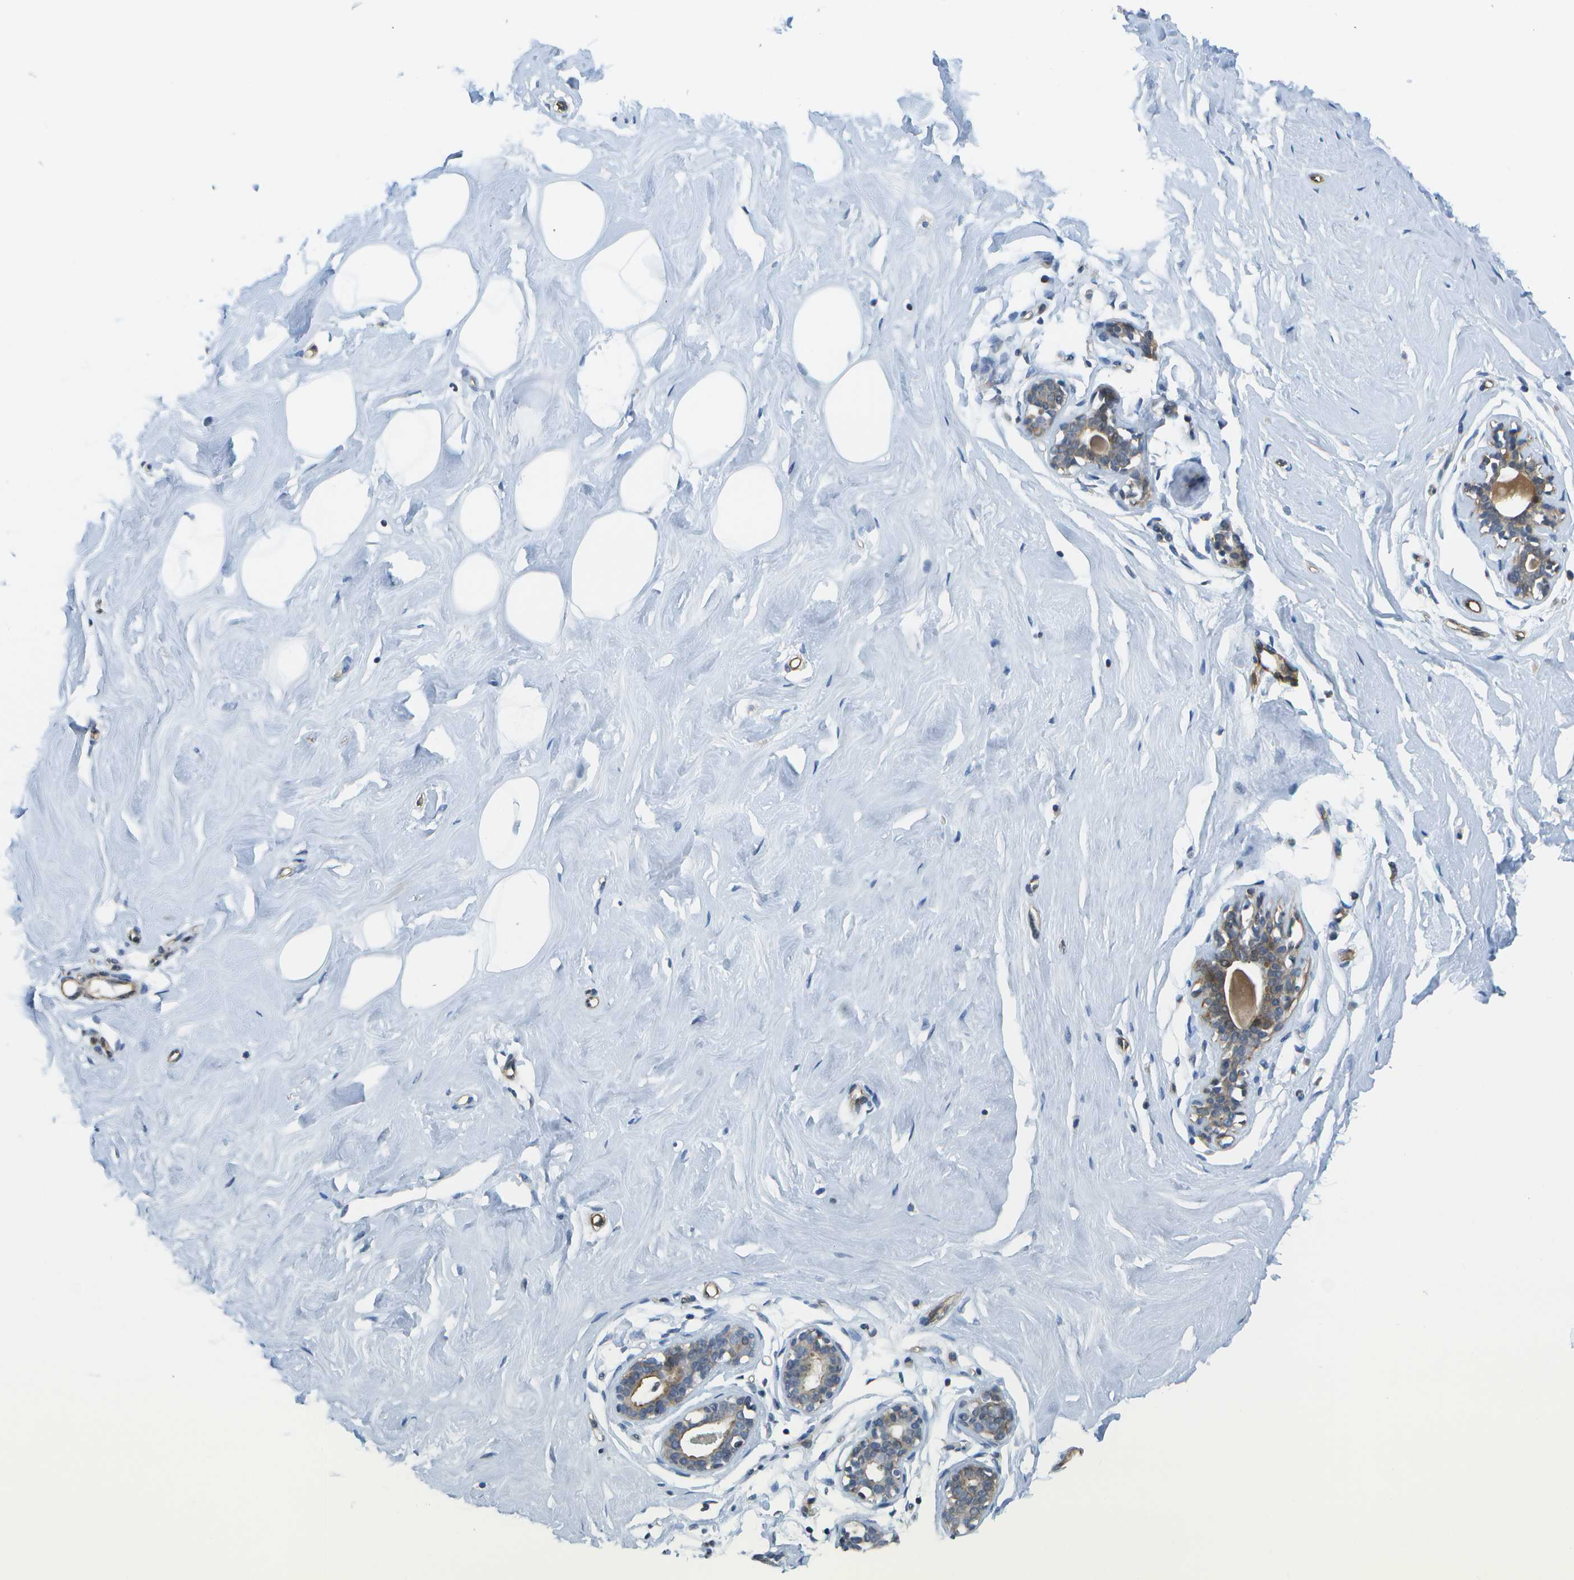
{"staining": {"intensity": "negative", "quantity": "none", "location": "none"}, "tissue": "breast", "cell_type": "Adipocytes", "image_type": "normal", "snomed": [{"axis": "morphology", "description": "Normal tissue, NOS"}, {"axis": "topography", "description": "Breast"}], "caption": "IHC histopathology image of benign breast: human breast stained with DAB (3,3'-diaminobenzidine) reveals no significant protein positivity in adipocytes. (DAB (3,3'-diaminobenzidine) IHC with hematoxylin counter stain).", "gene": "KIAA0040", "patient": {"sex": "female", "age": 23}}